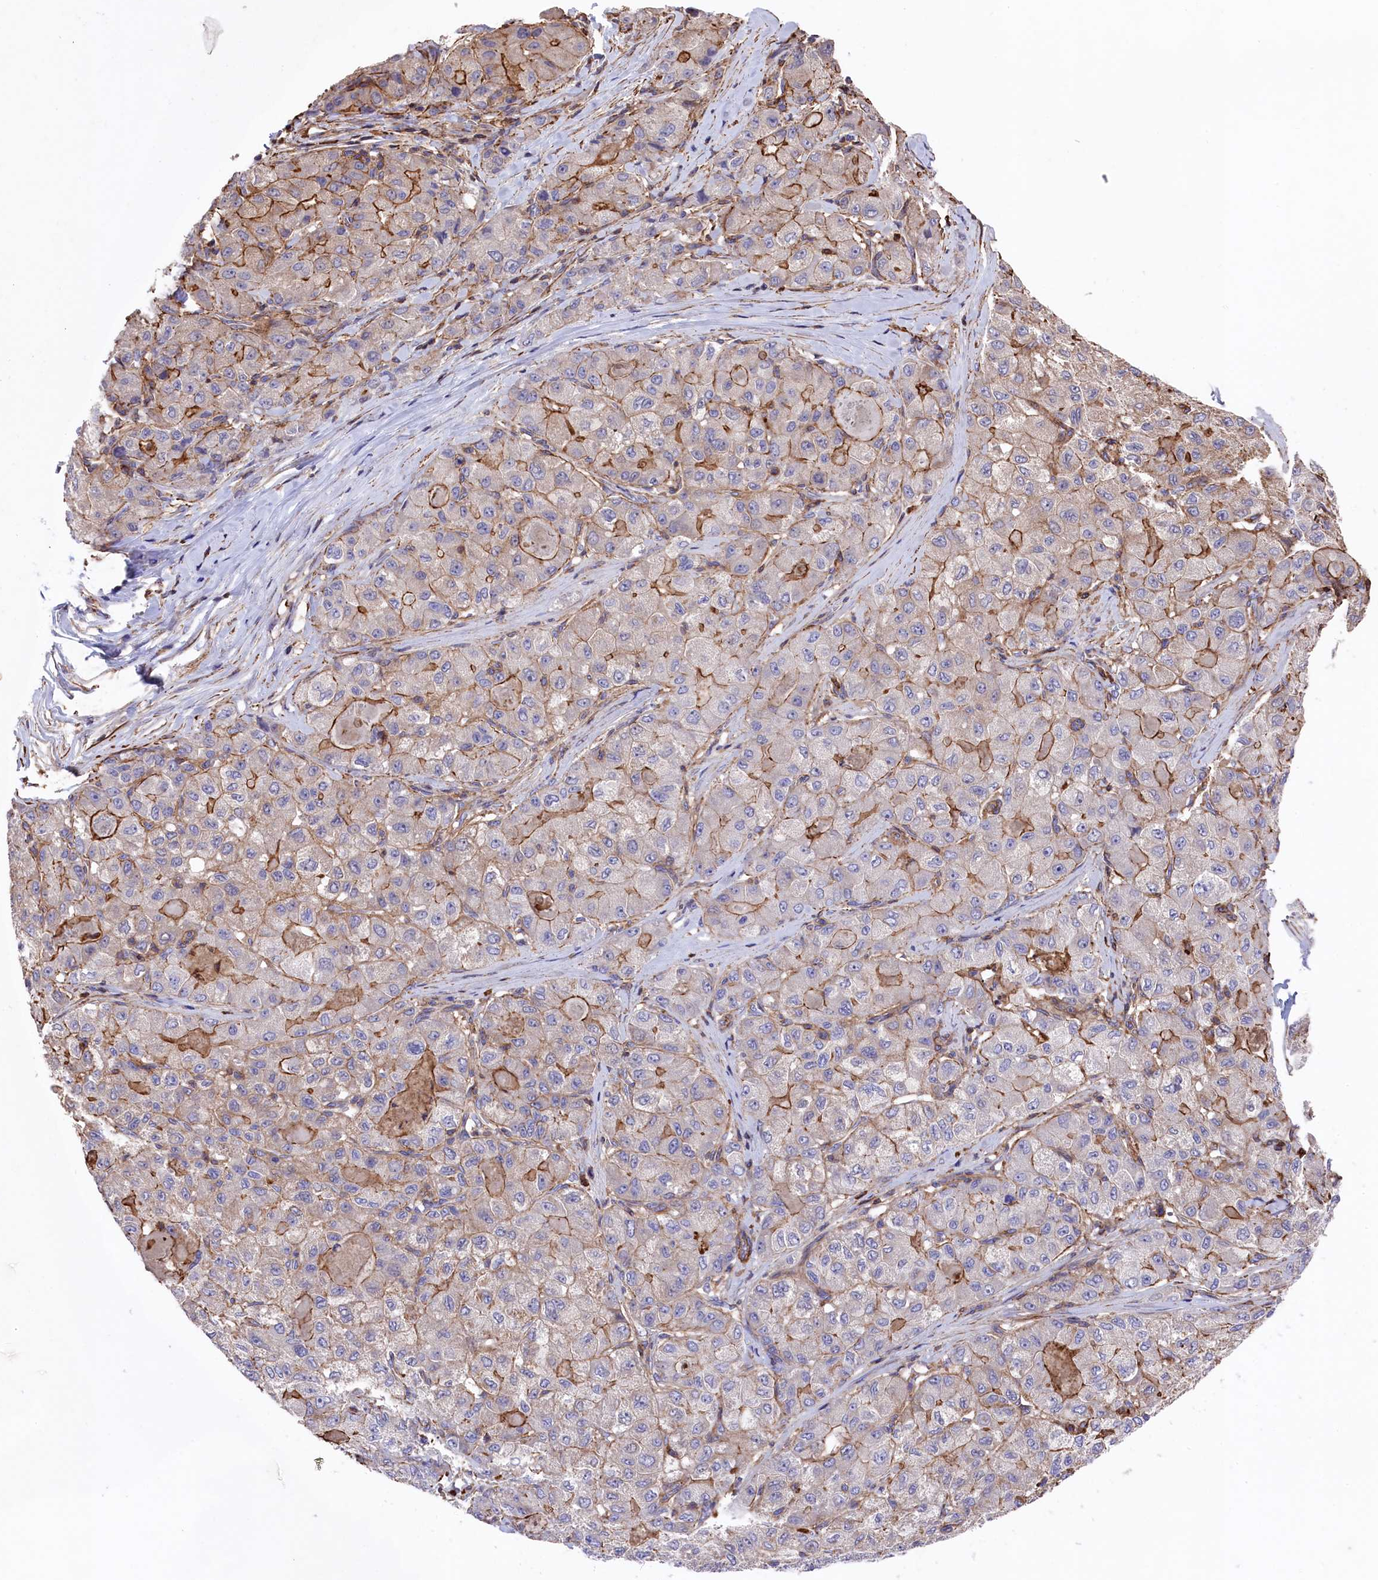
{"staining": {"intensity": "moderate", "quantity": "25%-75%", "location": "cytoplasmic/membranous"}, "tissue": "liver cancer", "cell_type": "Tumor cells", "image_type": "cancer", "snomed": [{"axis": "morphology", "description": "Carcinoma, Hepatocellular, NOS"}, {"axis": "topography", "description": "Liver"}], "caption": "The image reveals immunohistochemical staining of liver cancer (hepatocellular carcinoma). There is moderate cytoplasmic/membranous positivity is seen in about 25%-75% of tumor cells. (brown staining indicates protein expression, while blue staining denotes nuclei).", "gene": "RAPSN", "patient": {"sex": "male", "age": 80}}